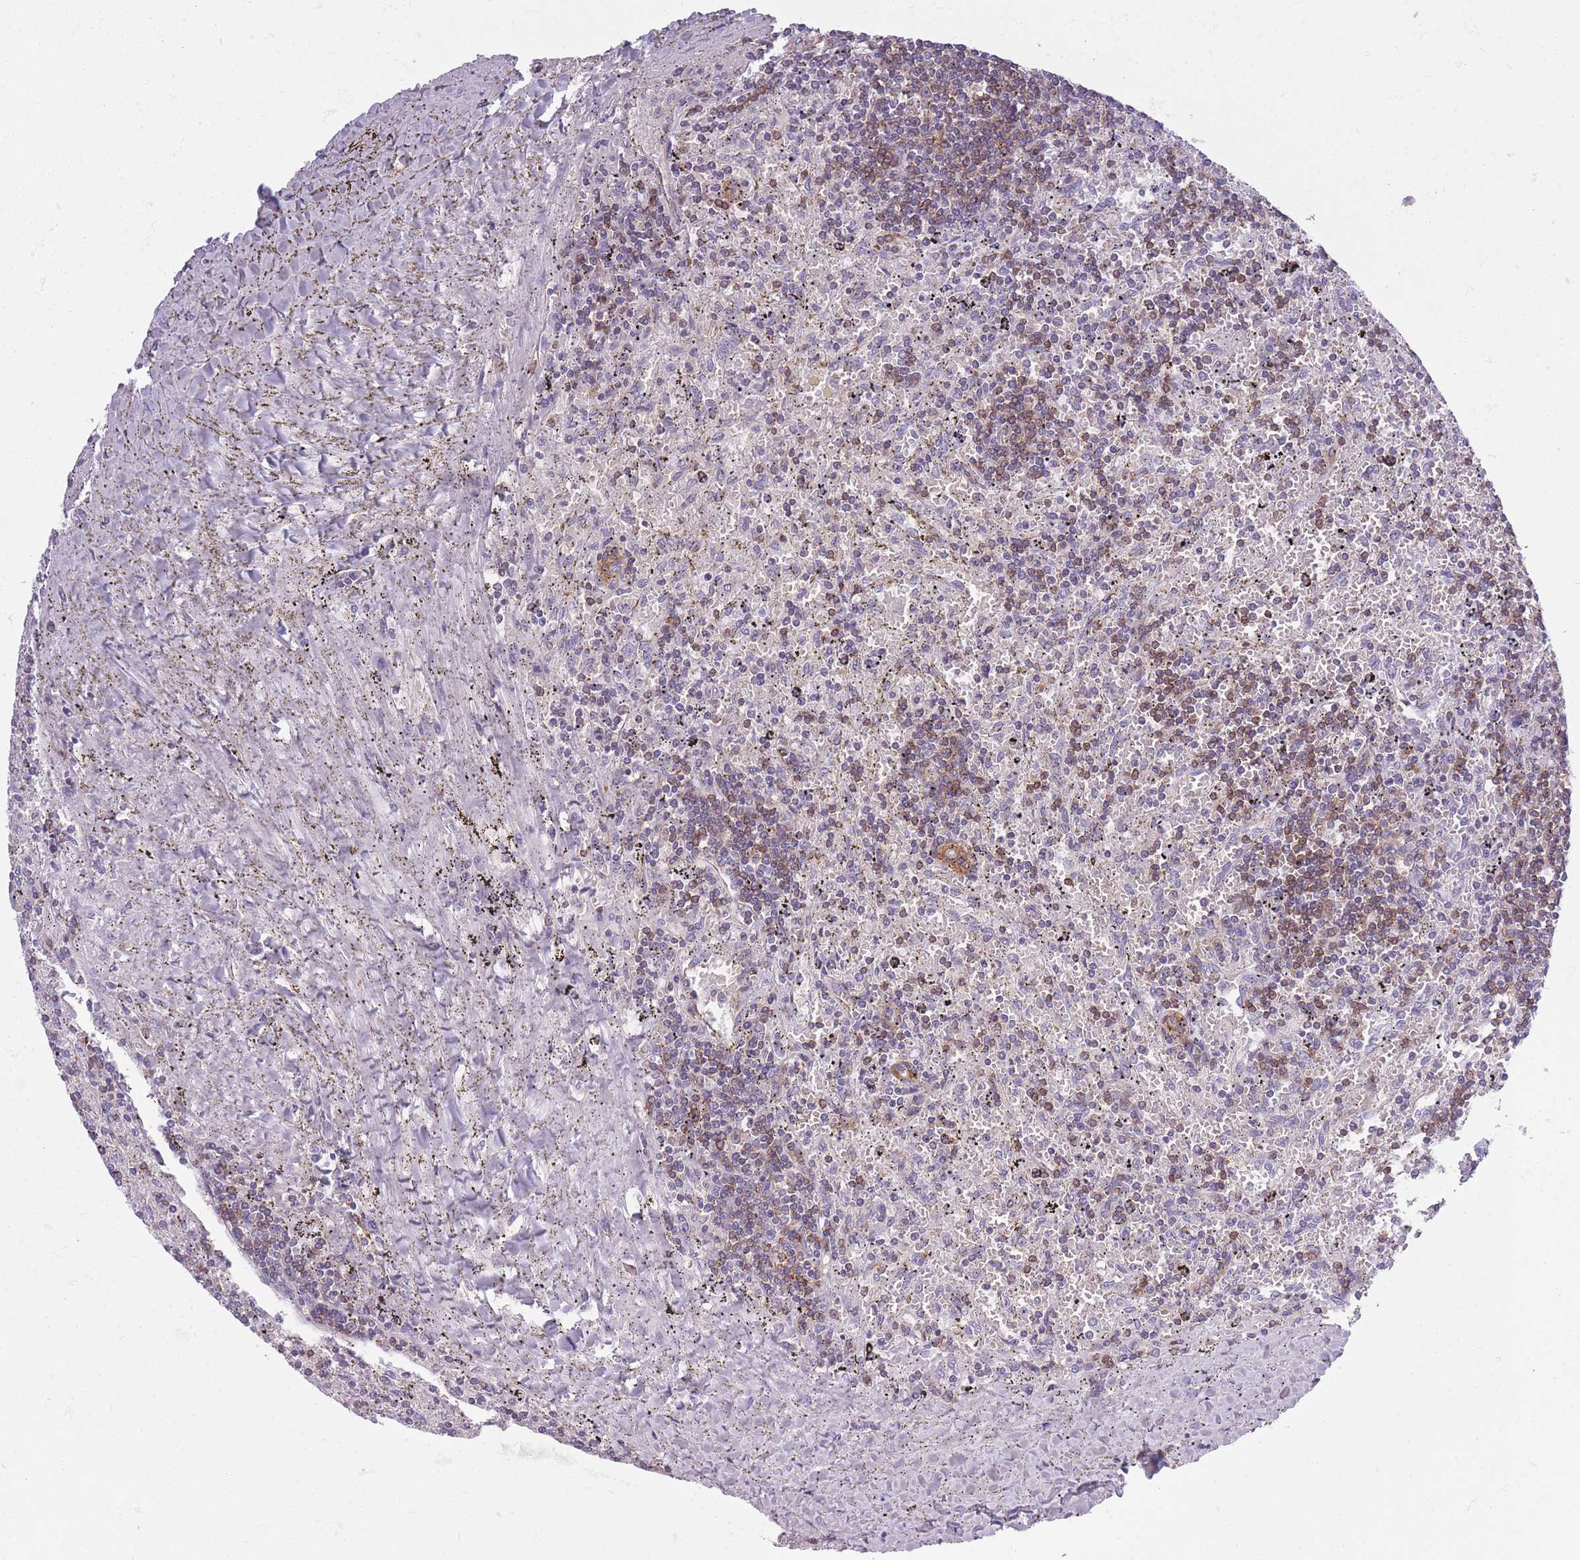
{"staining": {"intensity": "moderate", "quantity": "25%-75%", "location": "cytoplasmic/membranous"}, "tissue": "lymphoma", "cell_type": "Tumor cells", "image_type": "cancer", "snomed": [{"axis": "morphology", "description": "Malignant lymphoma, non-Hodgkin's type, Low grade"}, {"axis": "topography", "description": "Spleen"}], "caption": "Lymphoma stained for a protein shows moderate cytoplasmic/membranous positivity in tumor cells.", "gene": "ADD1", "patient": {"sex": "male", "age": 76}}